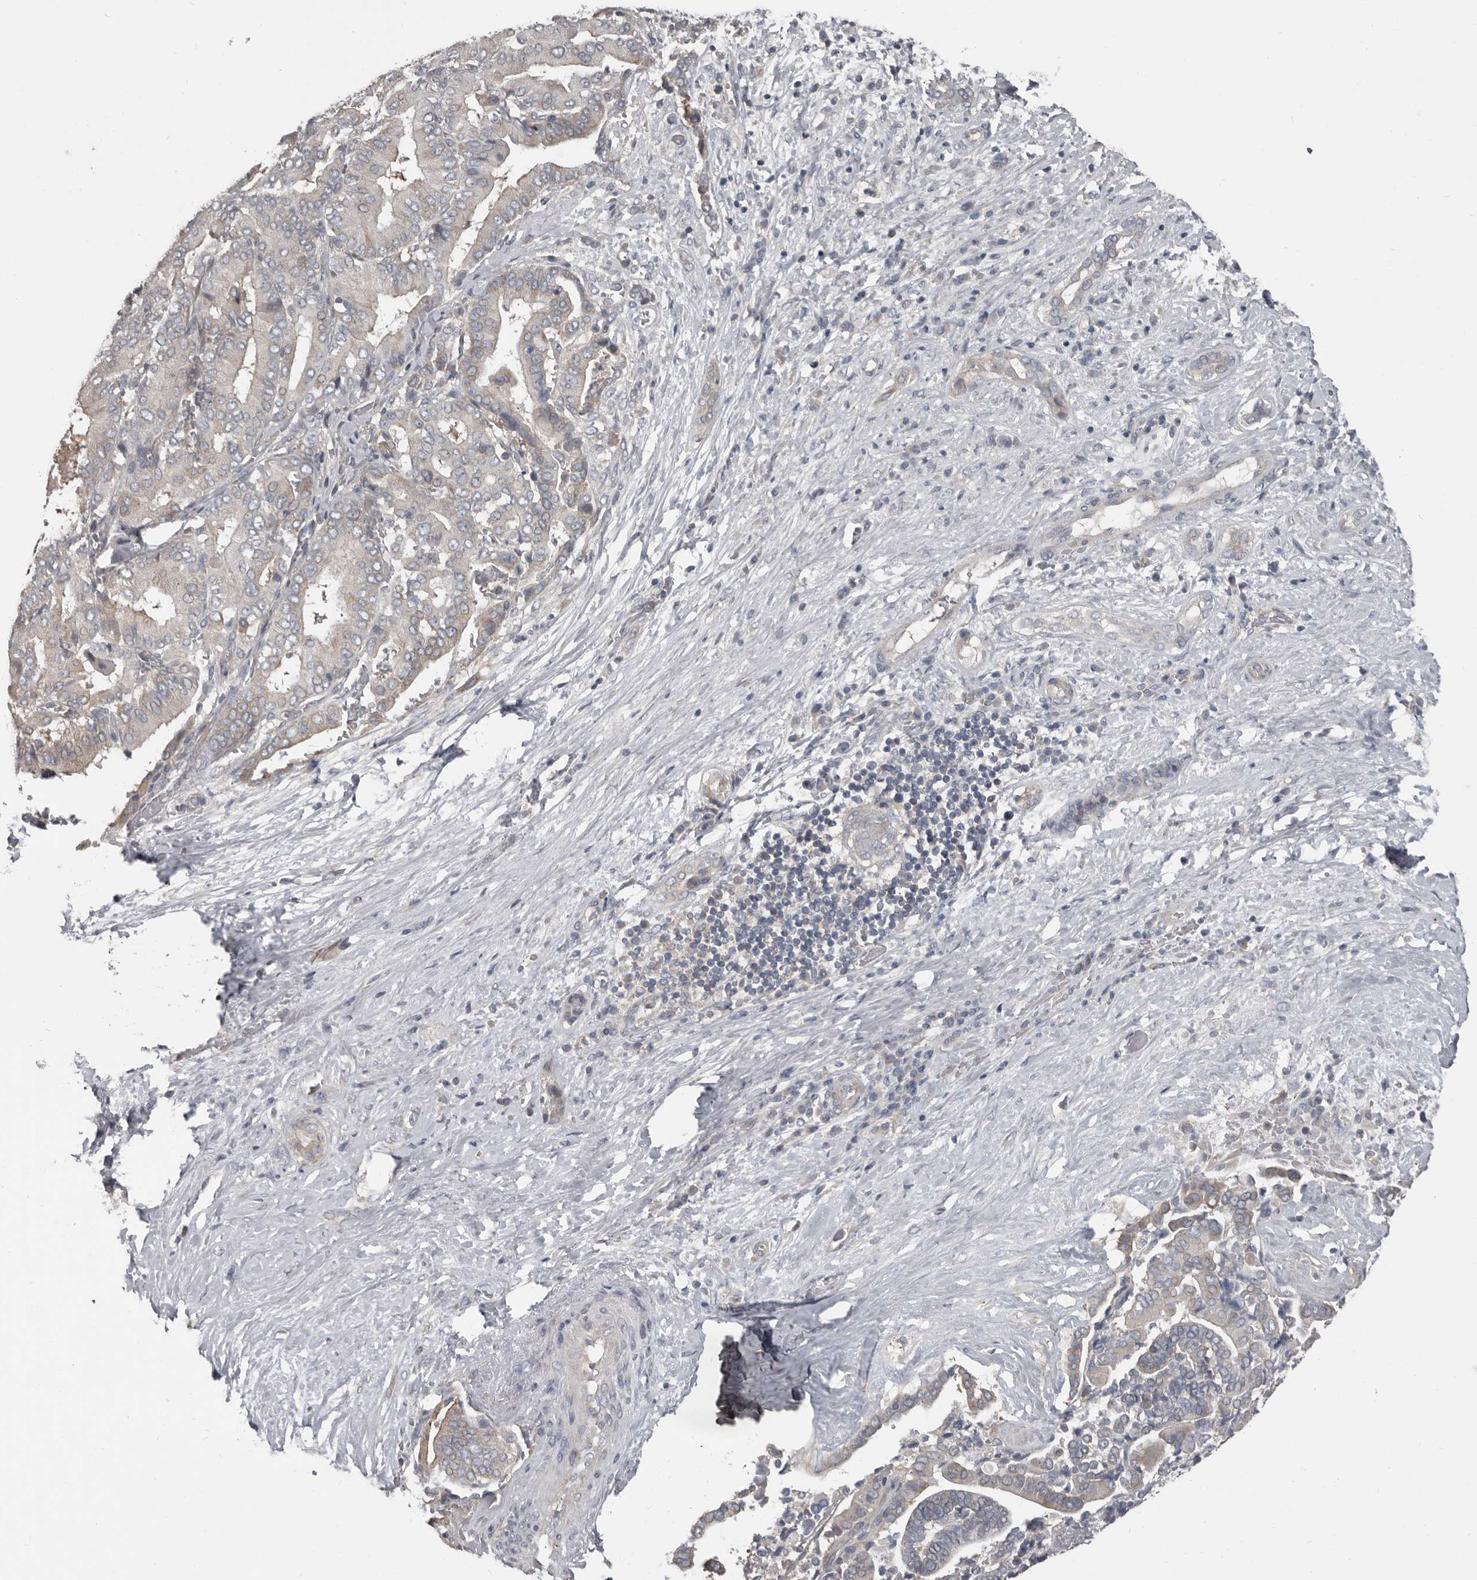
{"staining": {"intensity": "moderate", "quantity": "<25%", "location": "cytoplasmic/membranous"}, "tissue": "liver cancer", "cell_type": "Tumor cells", "image_type": "cancer", "snomed": [{"axis": "morphology", "description": "Cholangiocarcinoma"}, {"axis": "topography", "description": "Liver"}], "caption": "There is low levels of moderate cytoplasmic/membranous positivity in tumor cells of liver cancer, as demonstrated by immunohistochemical staining (brown color).", "gene": "CA6", "patient": {"sex": "female", "age": 75}}